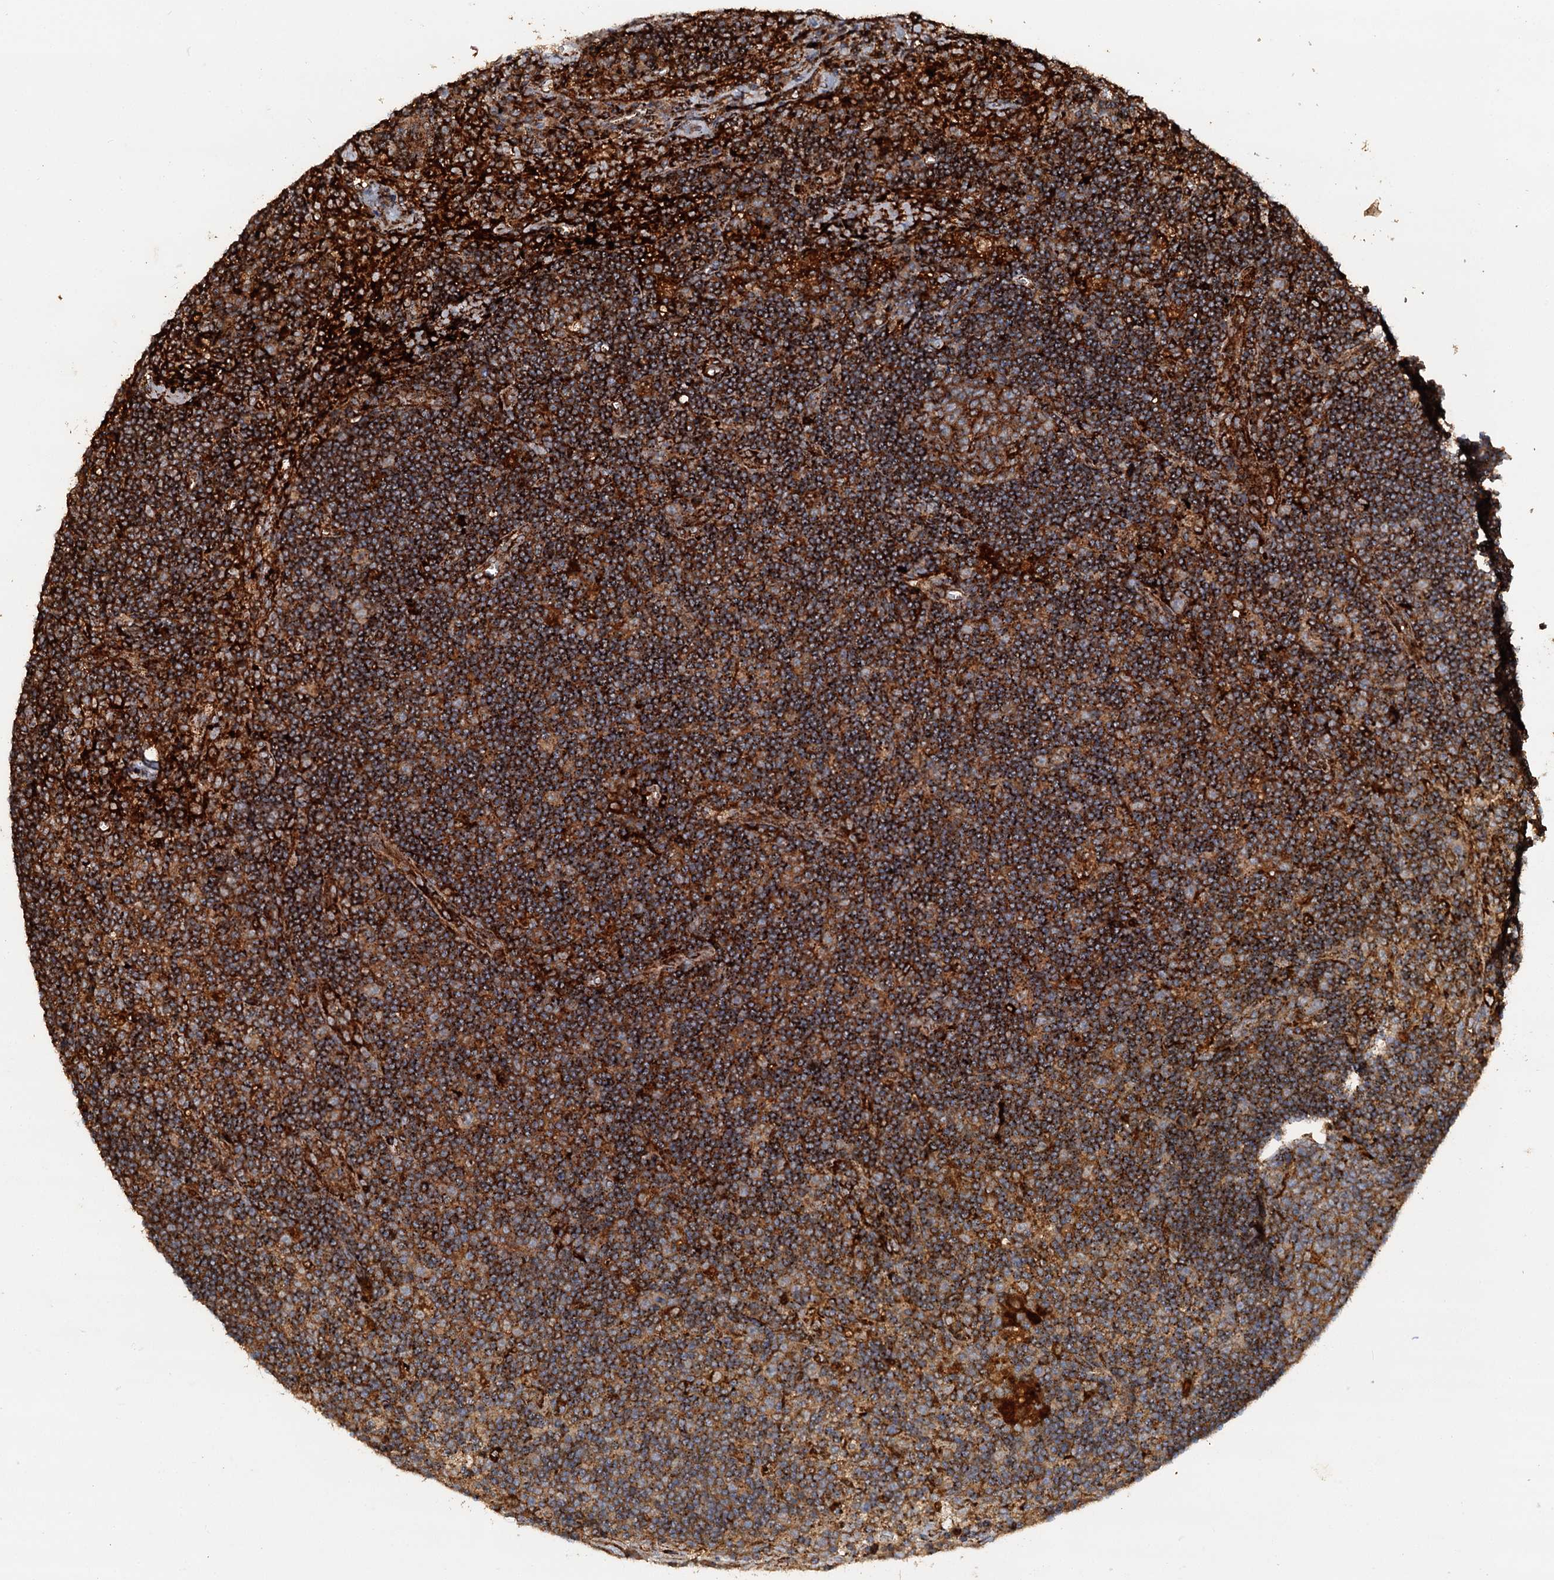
{"staining": {"intensity": "strong", "quantity": ">75%", "location": "cytoplasmic/membranous"}, "tissue": "lymph node", "cell_type": "Germinal center cells", "image_type": "normal", "snomed": [{"axis": "morphology", "description": "Normal tissue, NOS"}, {"axis": "topography", "description": "Lymph node"}], "caption": "Lymph node stained with immunohistochemistry (IHC) displays strong cytoplasmic/membranous staining in about >75% of germinal center cells.", "gene": "WDR73", "patient": {"sex": "male", "age": 58}}